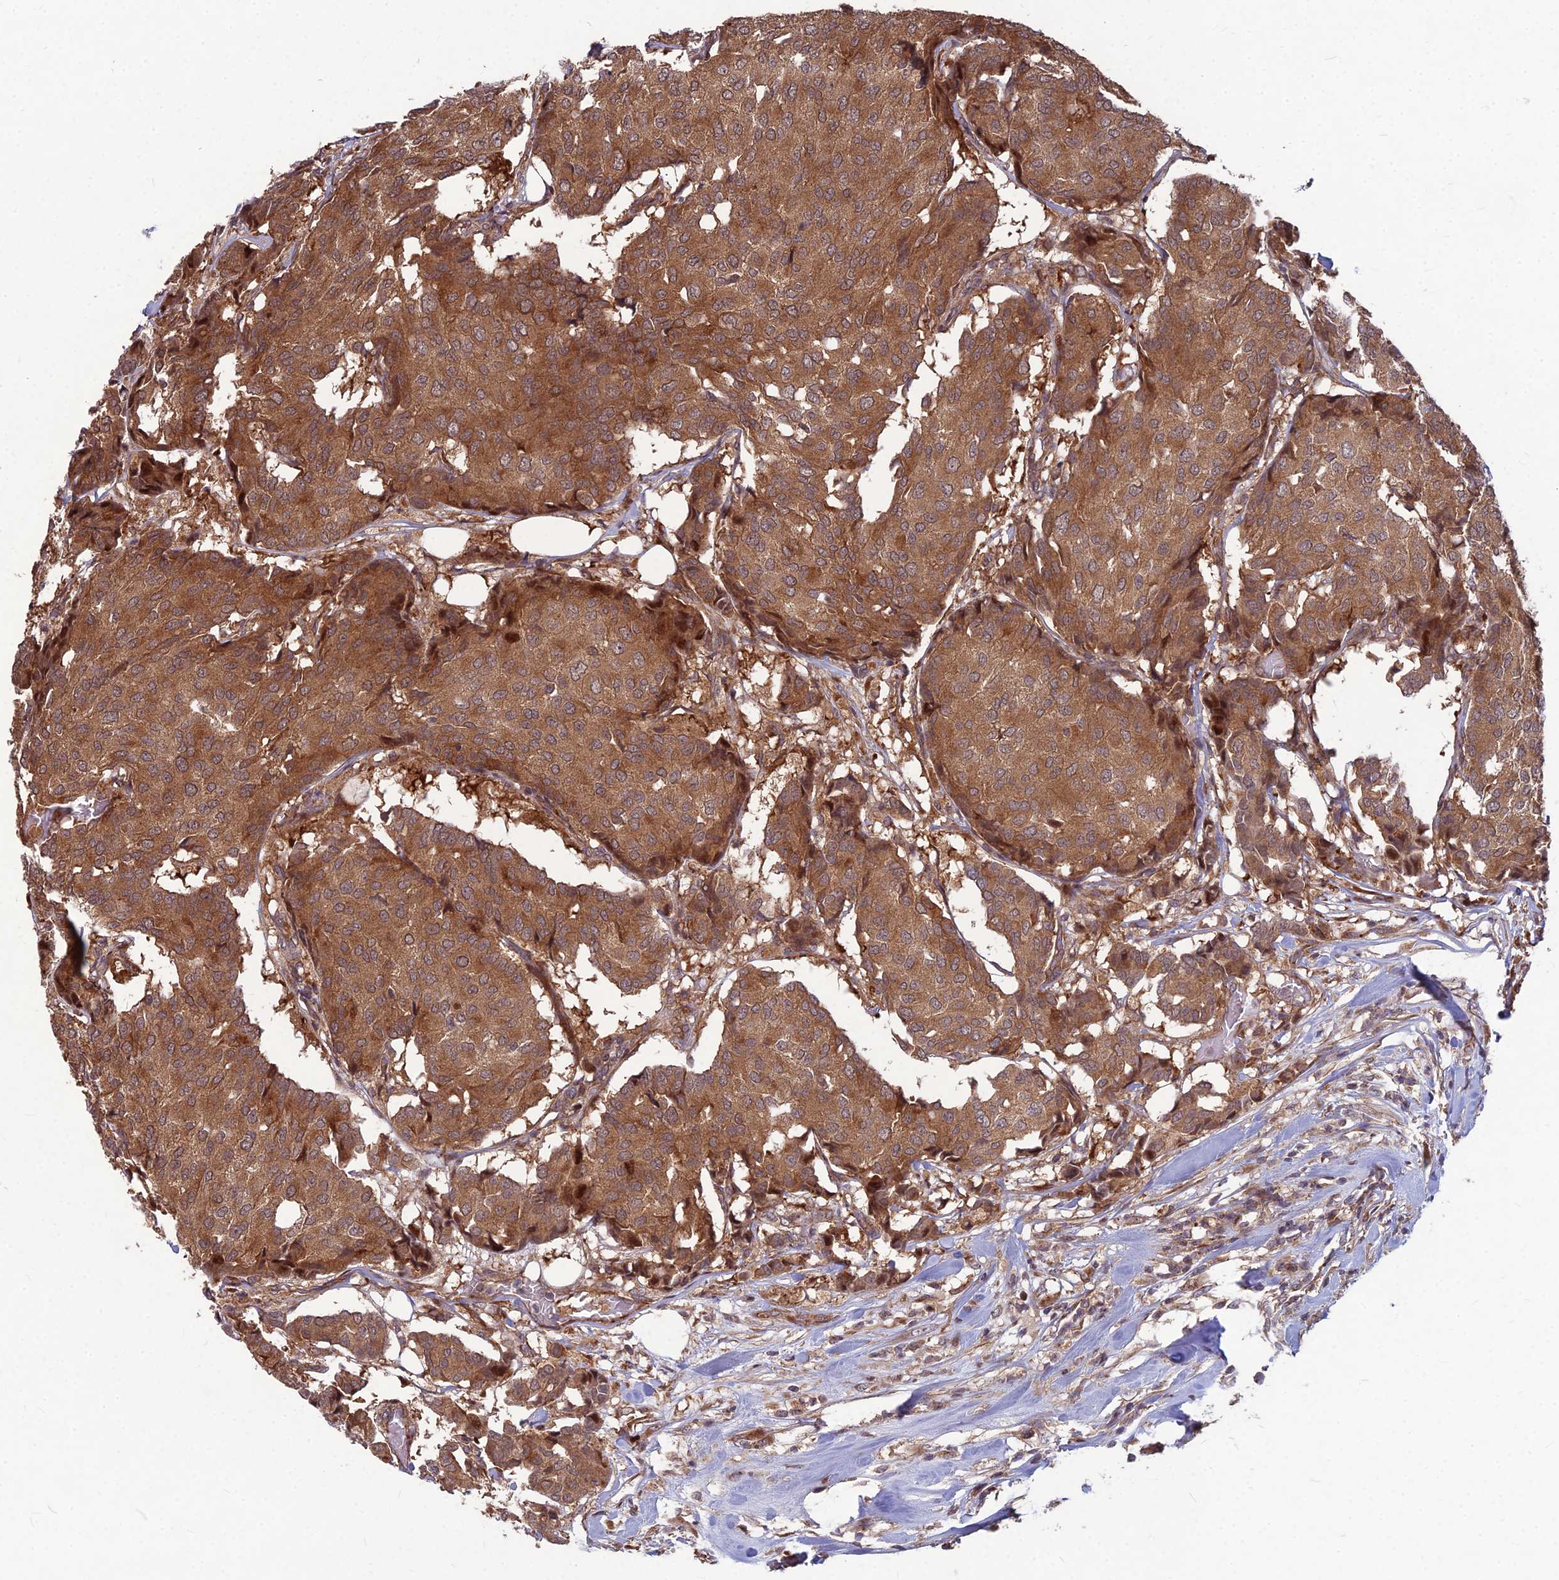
{"staining": {"intensity": "moderate", "quantity": ">75%", "location": "cytoplasmic/membranous"}, "tissue": "breast cancer", "cell_type": "Tumor cells", "image_type": "cancer", "snomed": [{"axis": "morphology", "description": "Duct carcinoma"}, {"axis": "topography", "description": "Breast"}], "caption": "Breast cancer (intraductal carcinoma) tissue demonstrates moderate cytoplasmic/membranous expression in about >75% of tumor cells (Brightfield microscopy of DAB IHC at high magnification).", "gene": "MFSD8", "patient": {"sex": "female", "age": 75}}